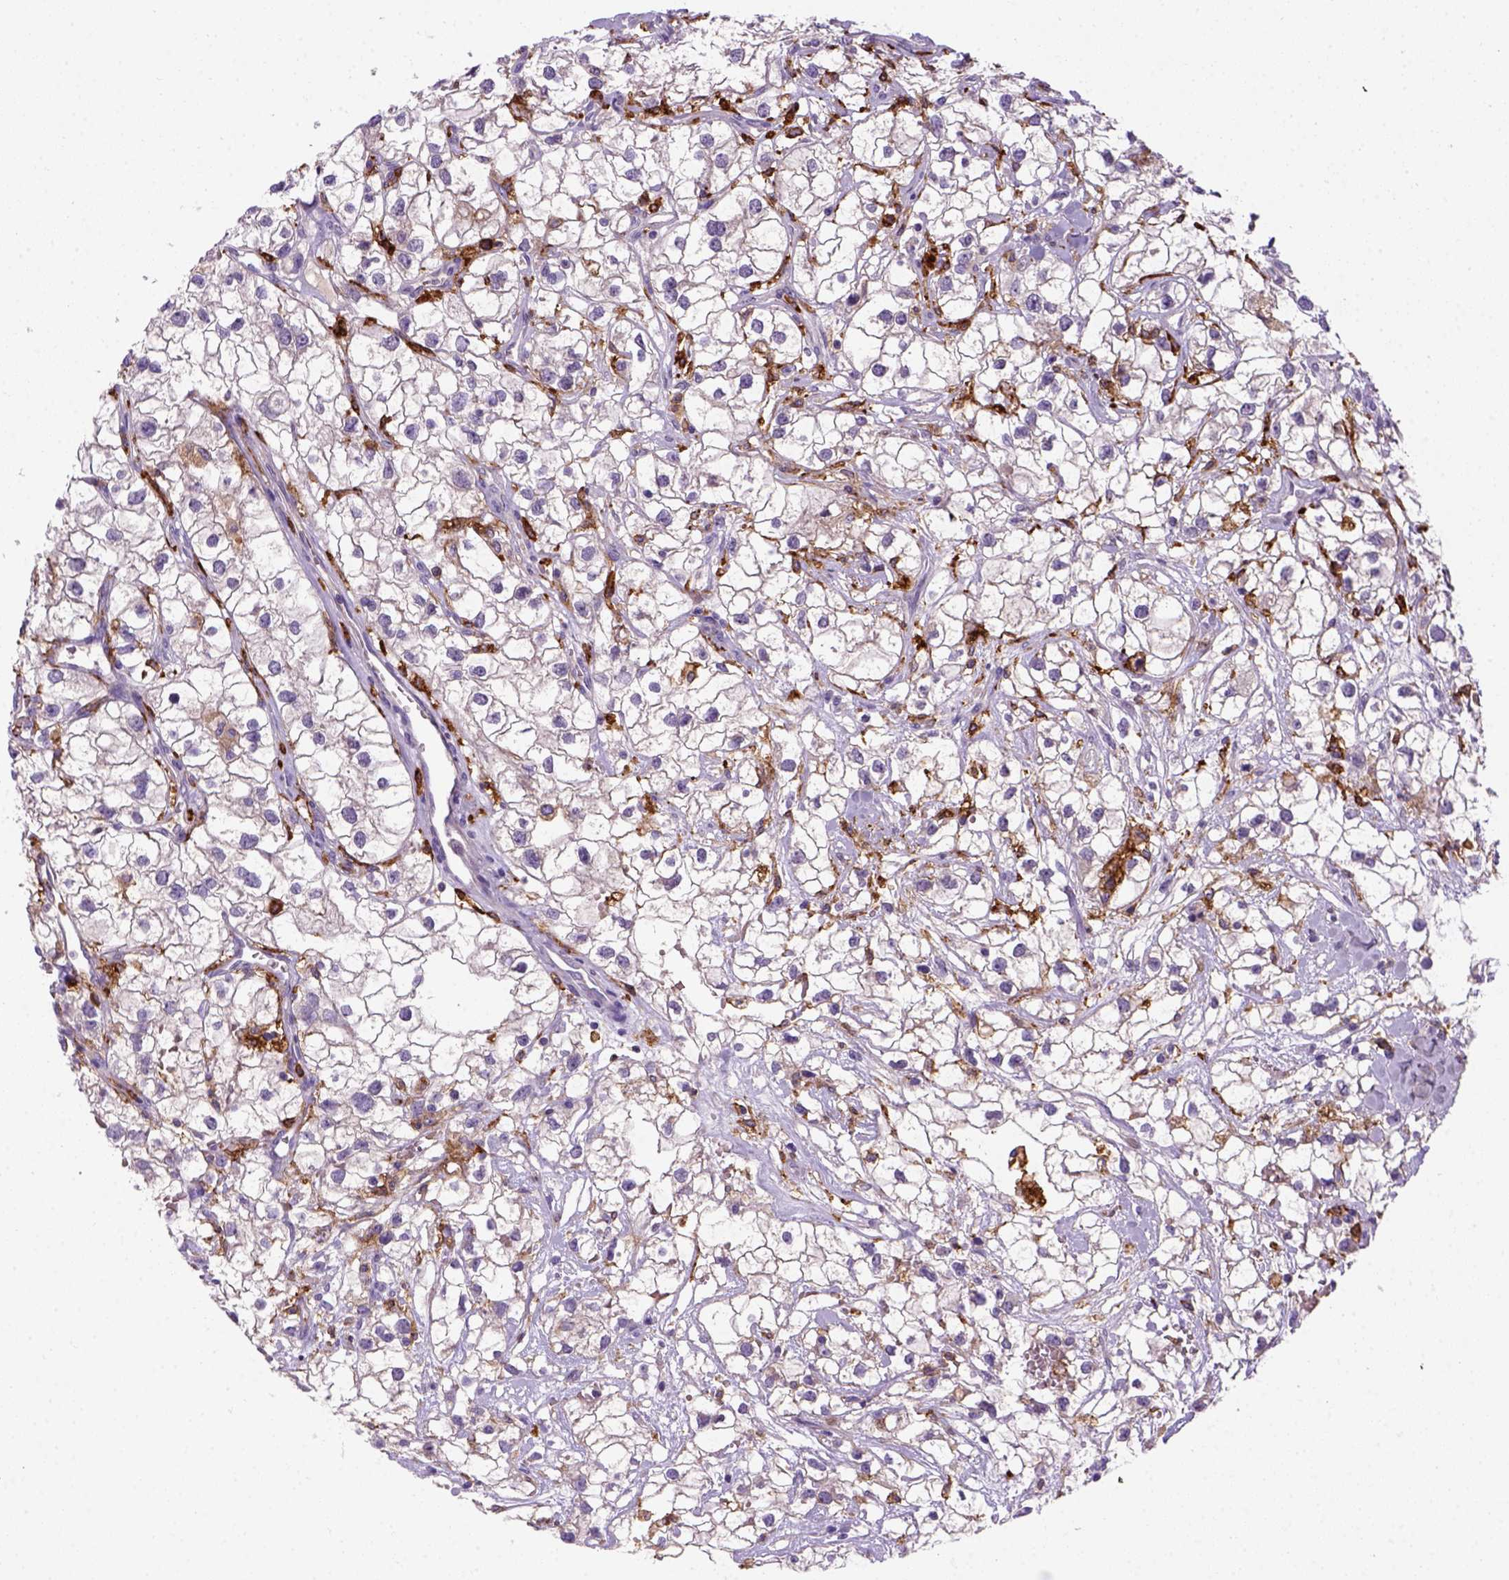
{"staining": {"intensity": "negative", "quantity": "none", "location": "none"}, "tissue": "renal cancer", "cell_type": "Tumor cells", "image_type": "cancer", "snomed": [{"axis": "morphology", "description": "Adenocarcinoma, NOS"}, {"axis": "topography", "description": "Kidney"}], "caption": "Immunohistochemistry (IHC) photomicrograph of neoplastic tissue: human renal cancer (adenocarcinoma) stained with DAB (3,3'-diaminobenzidine) displays no significant protein expression in tumor cells.", "gene": "CD14", "patient": {"sex": "male", "age": 59}}